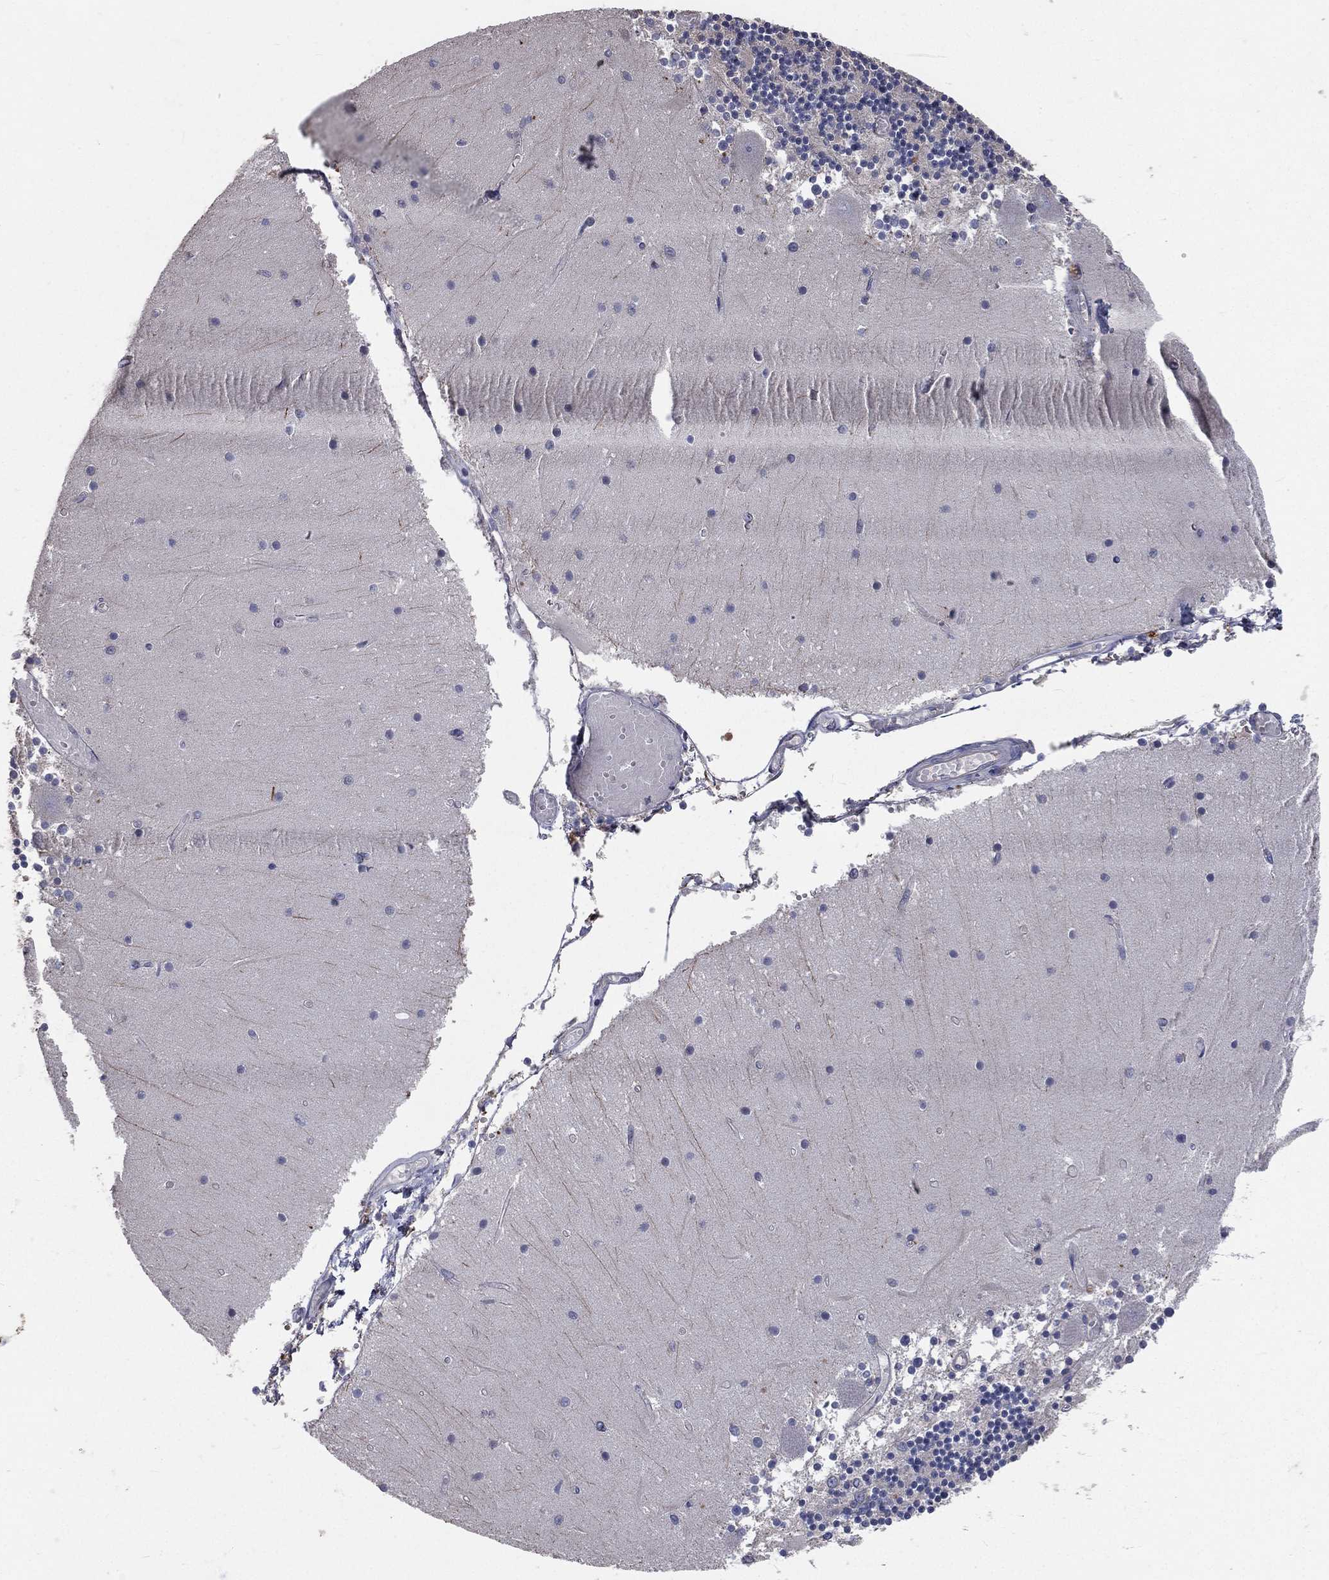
{"staining": {"intensity": "negative", "quantity": "none", "location": "none"}, "tissue": "cerebellum", "cell_type": "Cells in granular layer", "image_type": "normal", "snomed": [{"axis": "morphology", "description": "Normal tissue, NOS"}, {"axis": "topography", "description": "Cerebellum"}], "caption": "DAB (3,3'-diaminobenzidine) immunohistochemical staining of benign human cerebellum exhibits no significant positivity in cells in granular layer. (DAB immunohistochemistry (IHC) with hematoxylin counter stain).", "gene": "CROCC", "patient": {"sex": "female", "age": 28}}